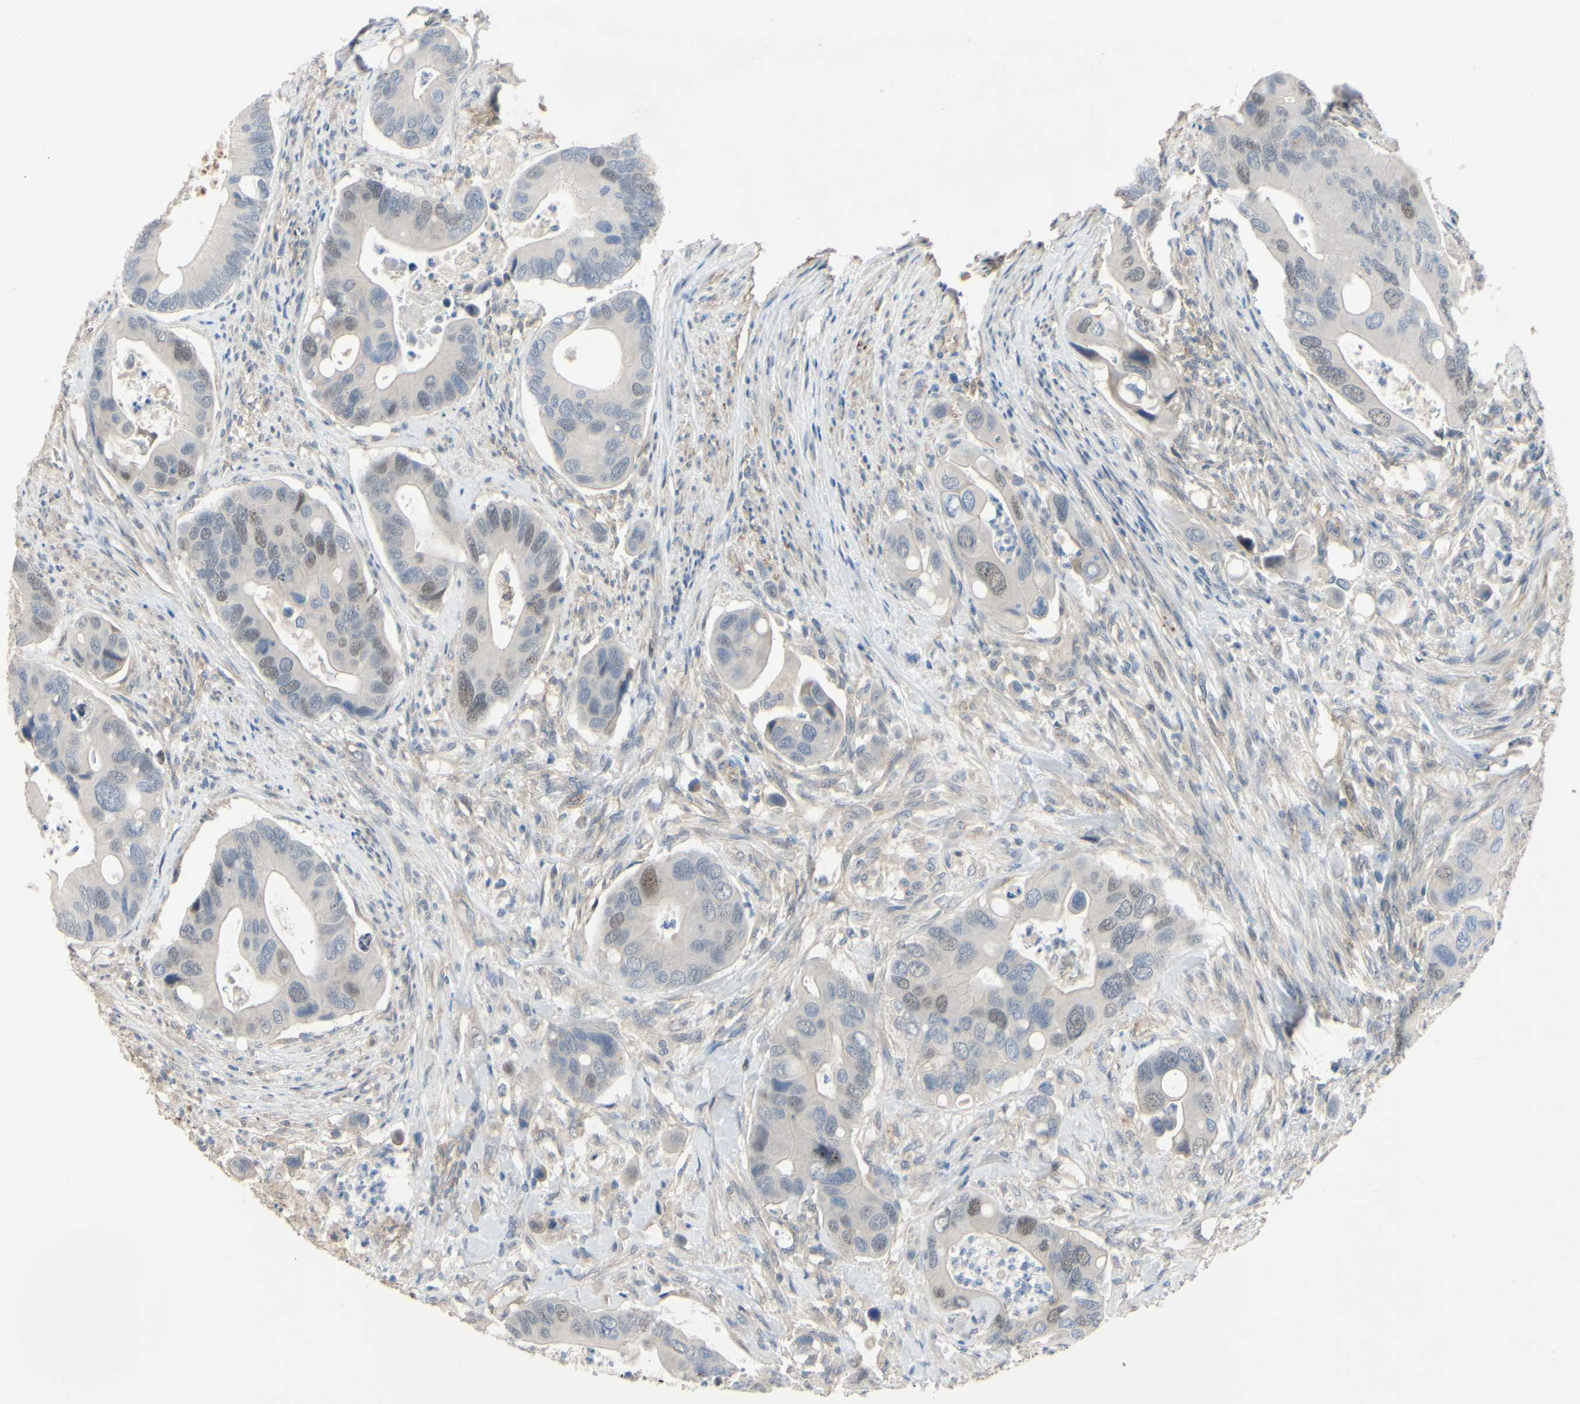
{"staining": {"intensity": "weak", "quantity": "<25%", "location": "nuclear"}, "tissue": "colorectal cancer", "cell_type": "Tumor cells", "image_type": "cancer", "snomed": [{"axis": "morphology", "description": "Adenocarcinoma, NOS"}, {"axis": "topography", "description": "Rectum"}], "caption": "DAB (3,3'-diaminobenzidine) immunohistochemical staining of colorectal cancer (adenocarcinoma) displays no significant expression in tumor cells. Brightfield microscopy of IHC stained with DAB (3,3'-diaminobenzidine) (brown) and hematoxylin (blue), captured at high magnification.", "gene": "LHX9", "patient": {"sex": "female", "age": 57}}